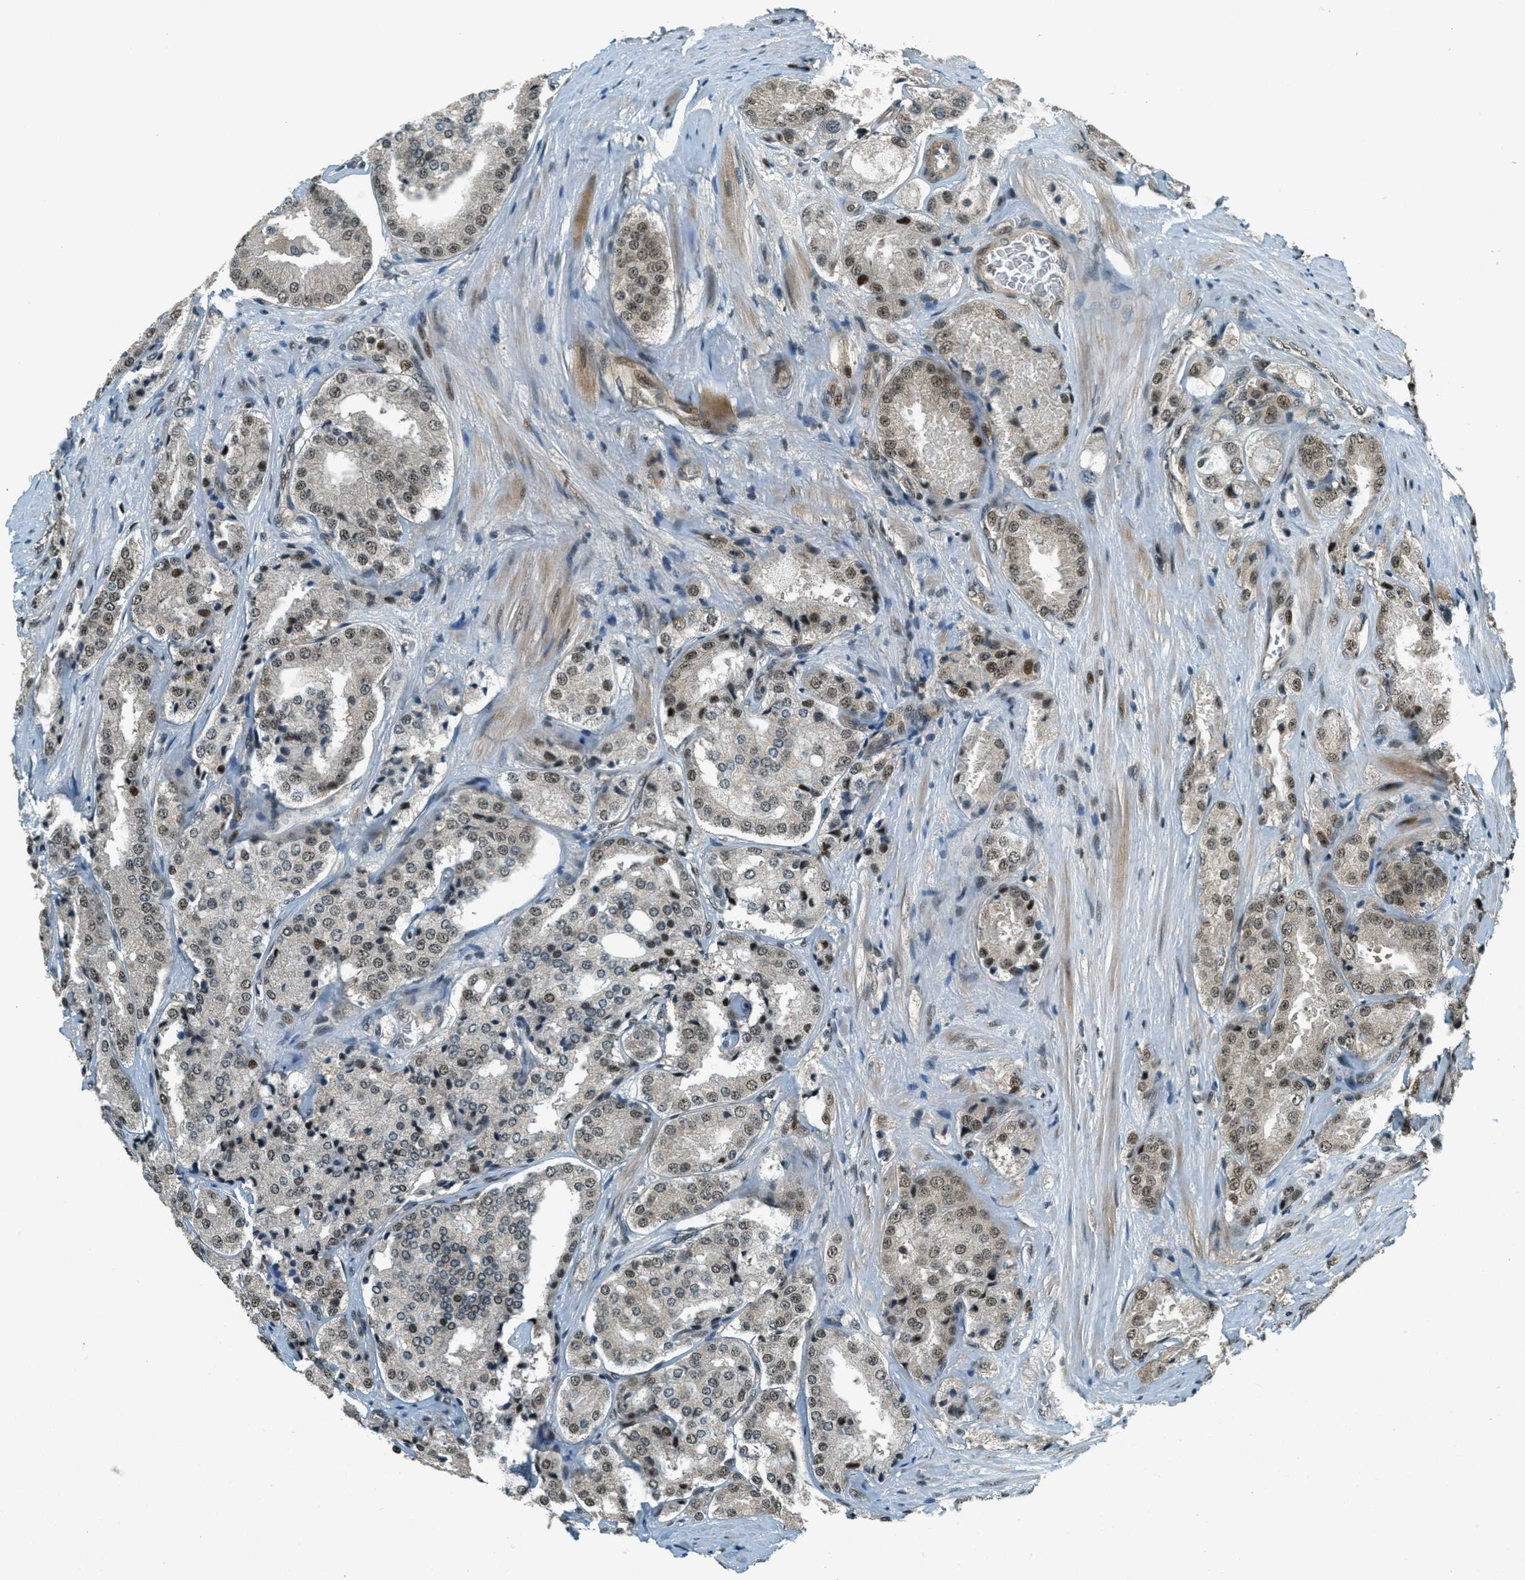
{"staining": {"intensity": "moderate", "quantity": "25%-75%", "location": "cytoplasmic/membranous,nuclear"}, "tissue": "prostate cancer", "cell_type": "Tumor cells", "image_type": "cancer", "snomed": [{"axis": "morphology", "description": "Adenocarcinoma, High grade"}, {"axis": "topography", "description": "Prostate"}], "caption": "This histopathology image displays prostate cancer (high-grade adenocarcinoma) stained with immunohistochemistry (IHC) to label a protein in brown. The cytoplasmic/membranous and nuclear of tumor cells show moderate positivity for the protein. Nuclei are counter-stained blue.", "gene": "FOXM1", "patient": {"sex": "male", "age": 65}}